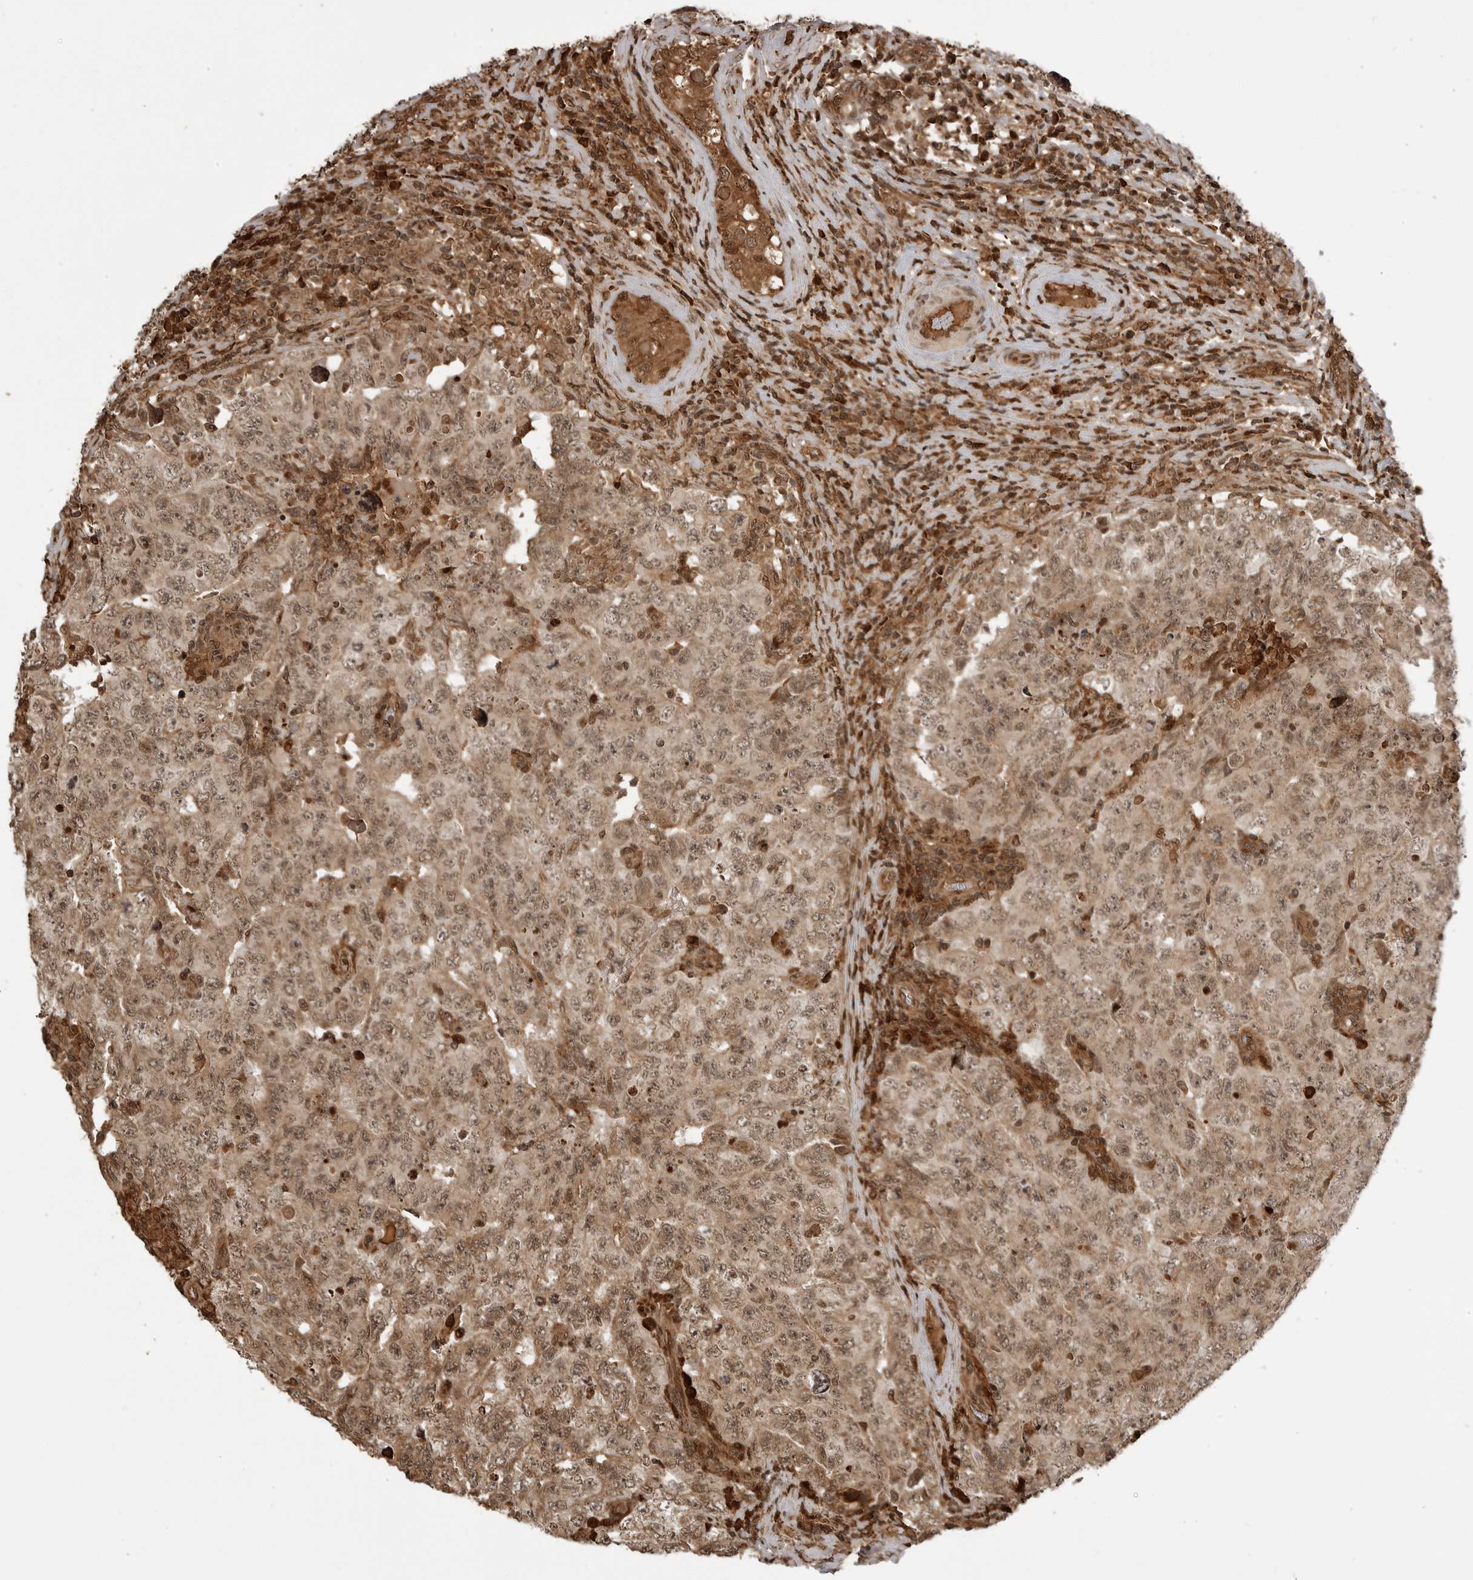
{"staining": {"intensity": "moderate", "quantity": ">75%", "location": "cytoplasmic/membranous,nuclear"}, "tissue": "testis cancer", "cell_type": "Tumor cells", "image_type": "cancer", "snomed": [{"axis": "morphology", "description": "Carcinoma, Embryonal, NOS"}, {"axis": "topography", "description": "Testis"}], "caption": "This image displays testis embryonal carcinoma stained with immunohistochemistry (IHC) to label a protein in brown. The cytoplasmic/membranous and nuclear of tumor cells show moderate positivity for the protein. Nuclei are counter-stained blue.", "gene": "BMP2K", "patient": {"sex": "male", "age": 26}}